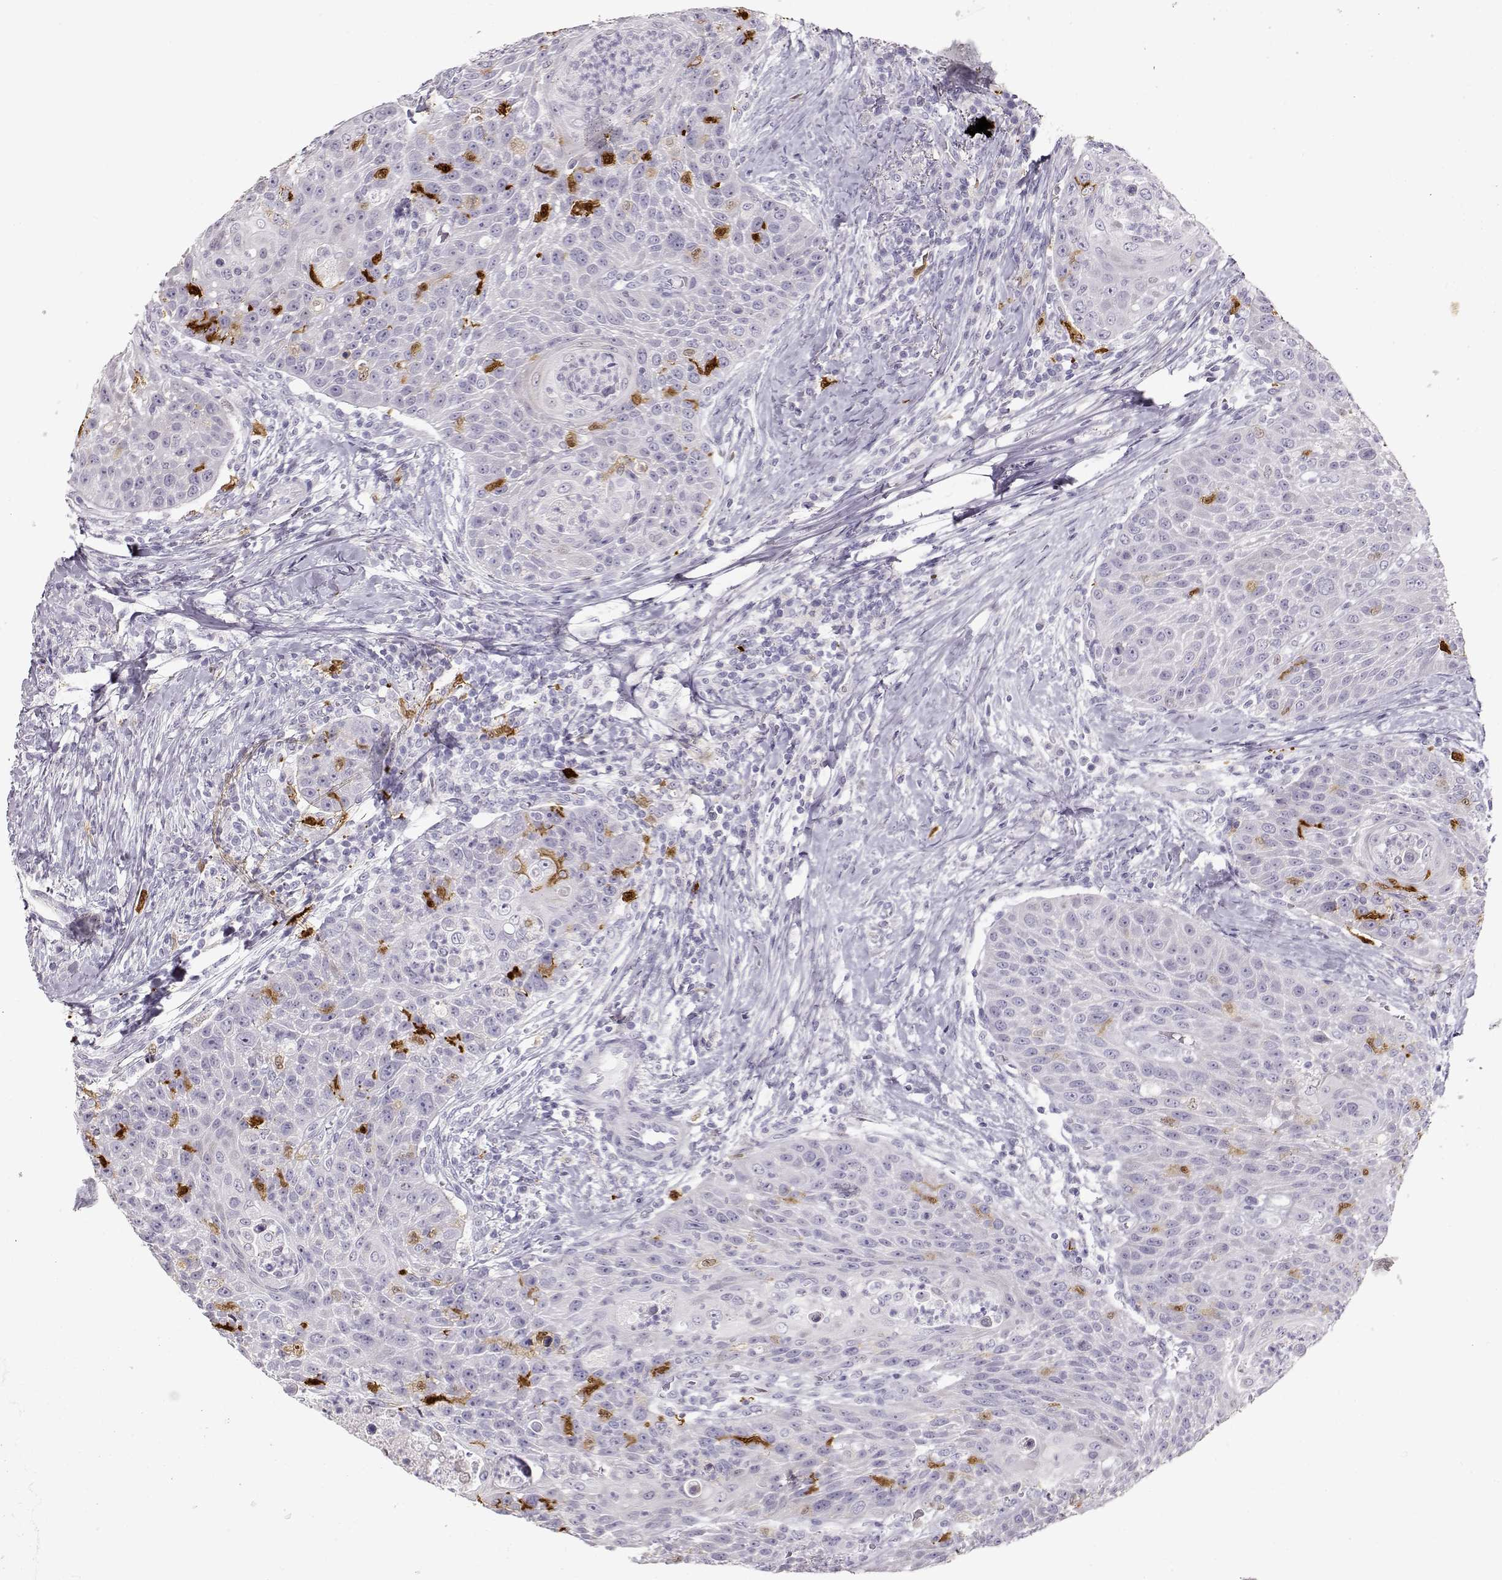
{"staining": {"intensity": "negative", "quantity": "none", "location": "none"}, "tissue": "head and neck cancer", "cell_type": "Tumor cells", "image_type": "cancer", "snomed": [{"axis": "morphology", "description": "Squamous cell carcinoma, NOS"}, {"axis": "topography", "description": "Head-Neck"}], "caption": "Micrograph shows no protein positivity in tumor cells of squamous cell carcinoma (head and neck) tissue. (IHC, brightfield microscopy, high magnification).", "gene": "S100B", "patient": {"sex": "male", "age": 69}}